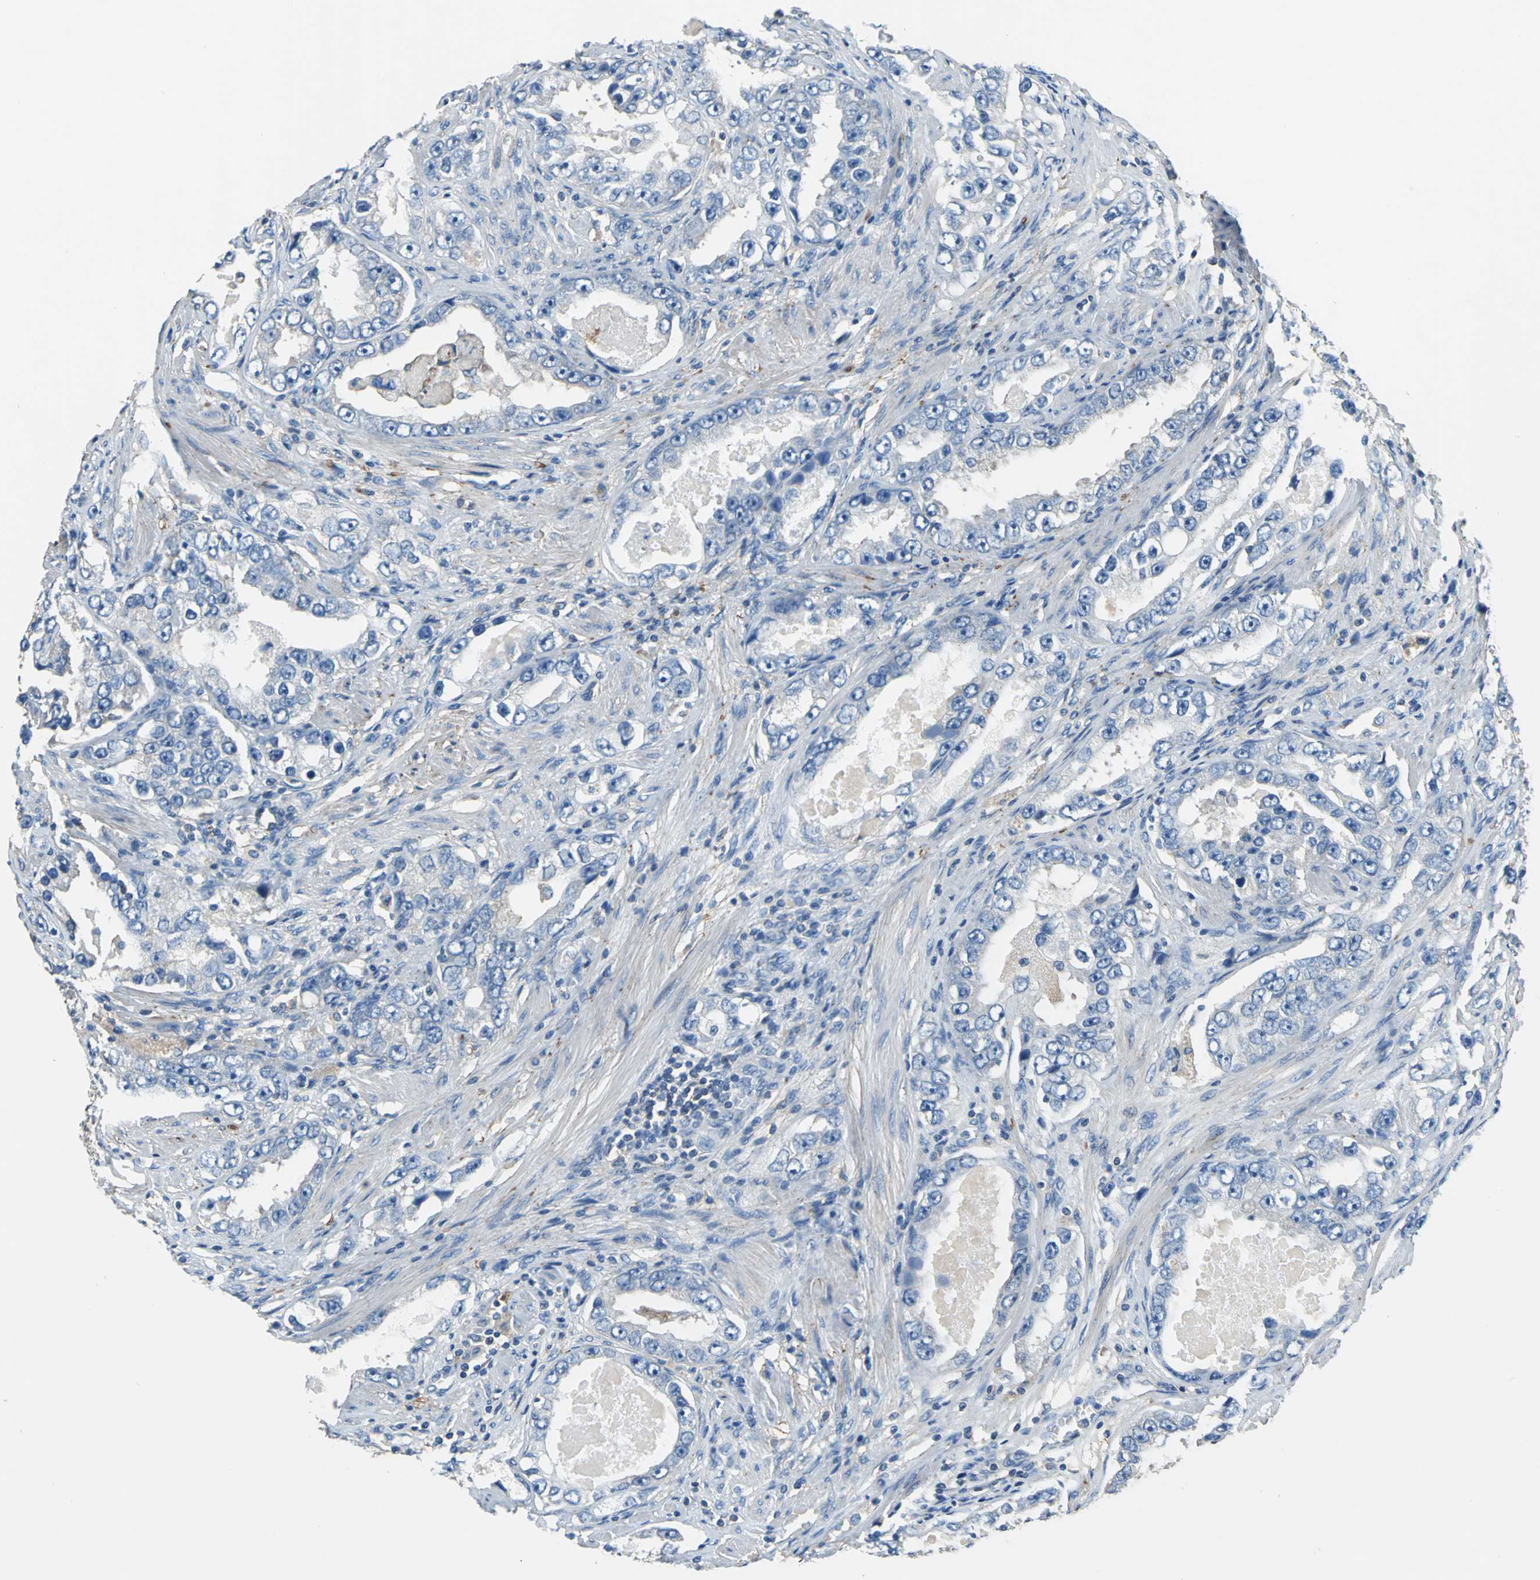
{"staining": {"intensity": "negative", "quantity": "none", "location": "none"}, "tissue": "prostate cancer", "cell_type": "Tumor cells", "image_type": "cancer", "snomed": [{"axis": "morphology", "description": "Adenocarcinoma, High grade"}, {"axis": "topography", "description": "Prostate"}], "caption": "DAB (3,3'-diaminobenzidine) immunohistochemical staining of human prostate cancer displays no significant expression in tumor cells.", "gene": "PRKCA", "patient": {"sex": "male", "age": 63}}